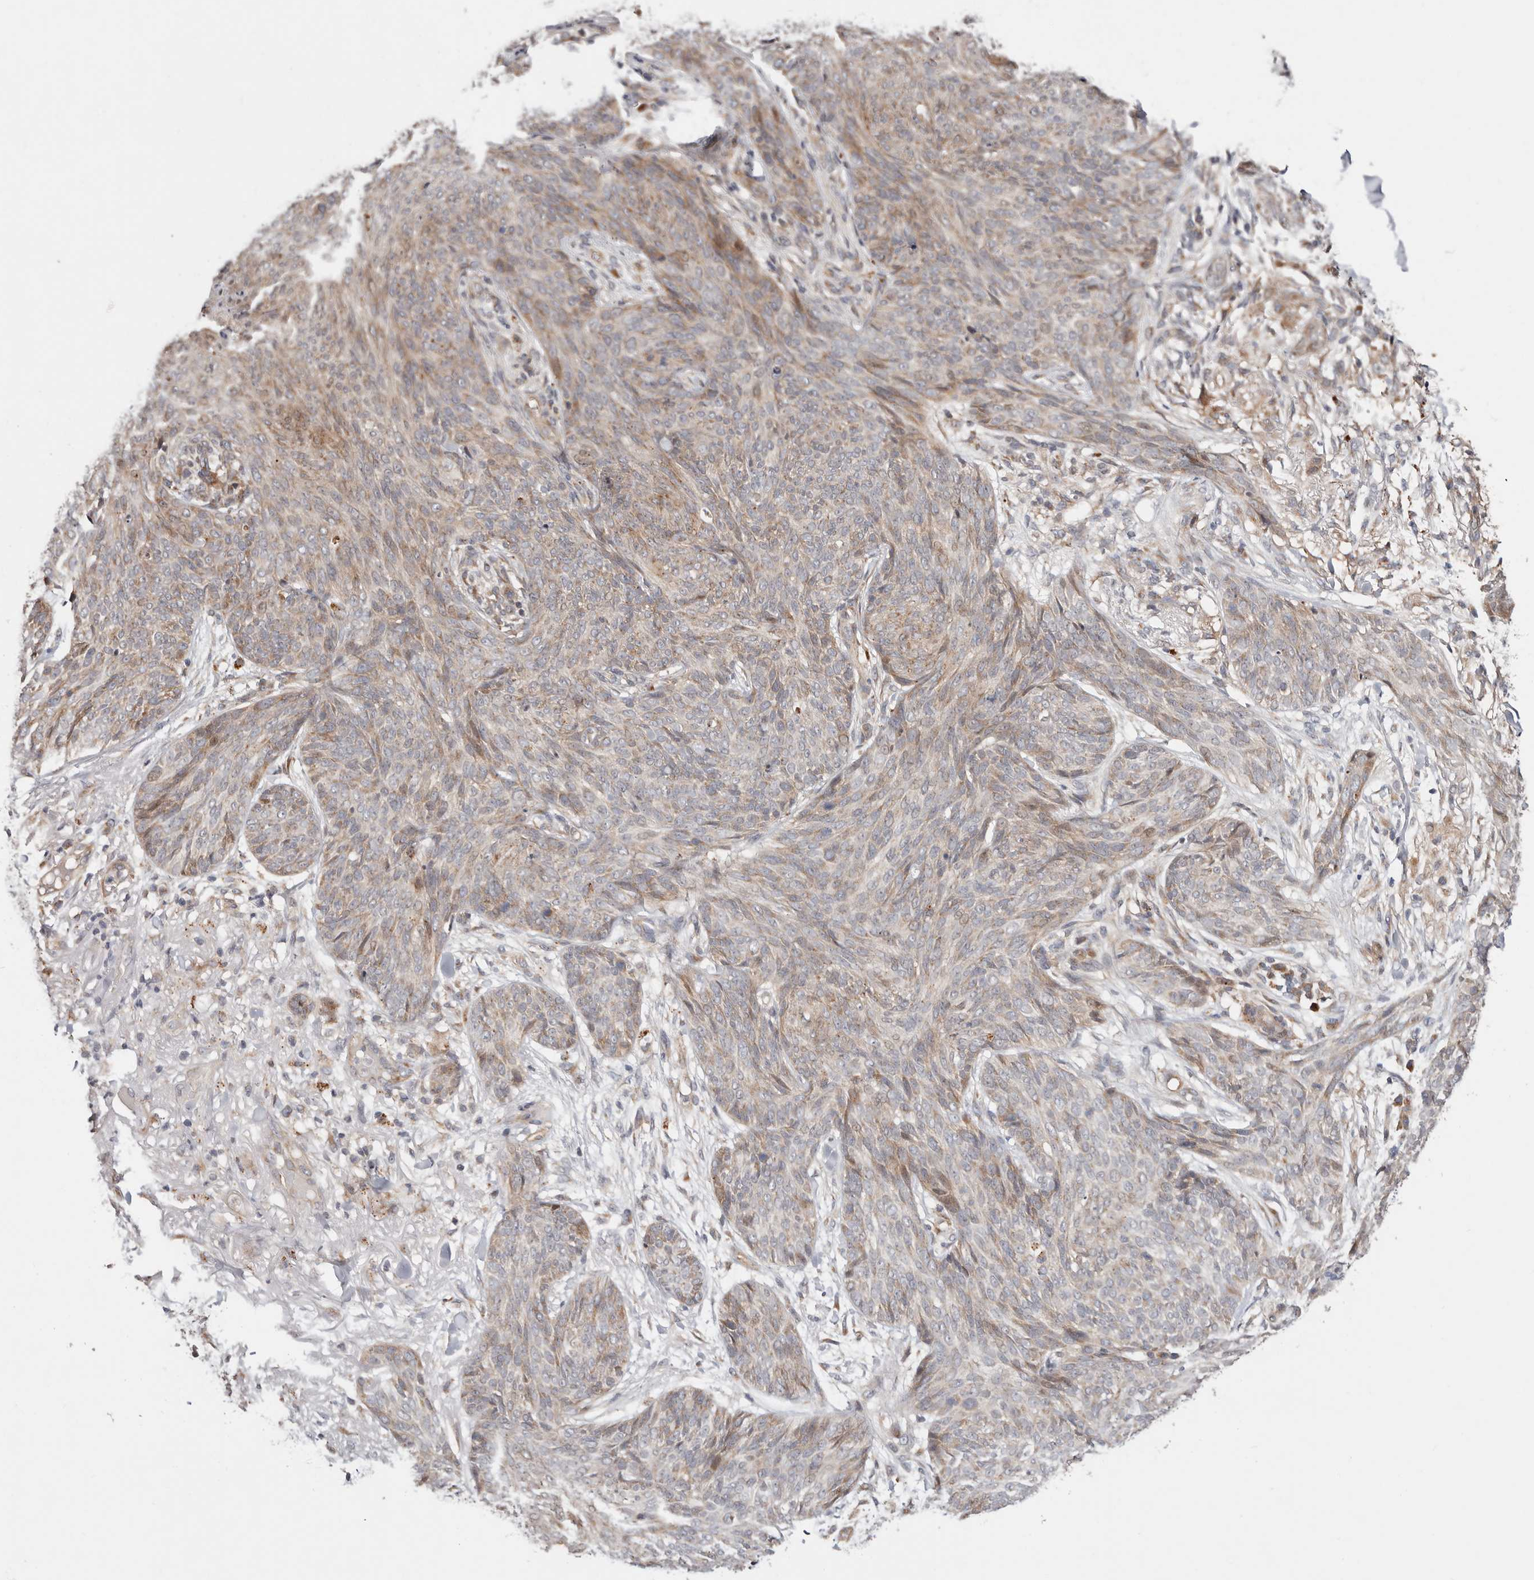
{"staining": {"intensity": "weak", "quantity": ">75%", "location": "cytoplasmic/membranous"}, "tissue": "skin cancer", "cell_type": "Tumor cells", "image_type": "cancer", "snomed": [{"axis": "morphology", "description": "Basal cell carcinoma"}, {"axis": "topography", "description": "Skin"}], "caption": "Skin cancer was stained to show a protein in brown. There is low levels of weak cytoplasmic/membranous positivity in about >75% of tumor cells.", "gene": "USP33", "patient": {"sex": "male", "age": 85}}